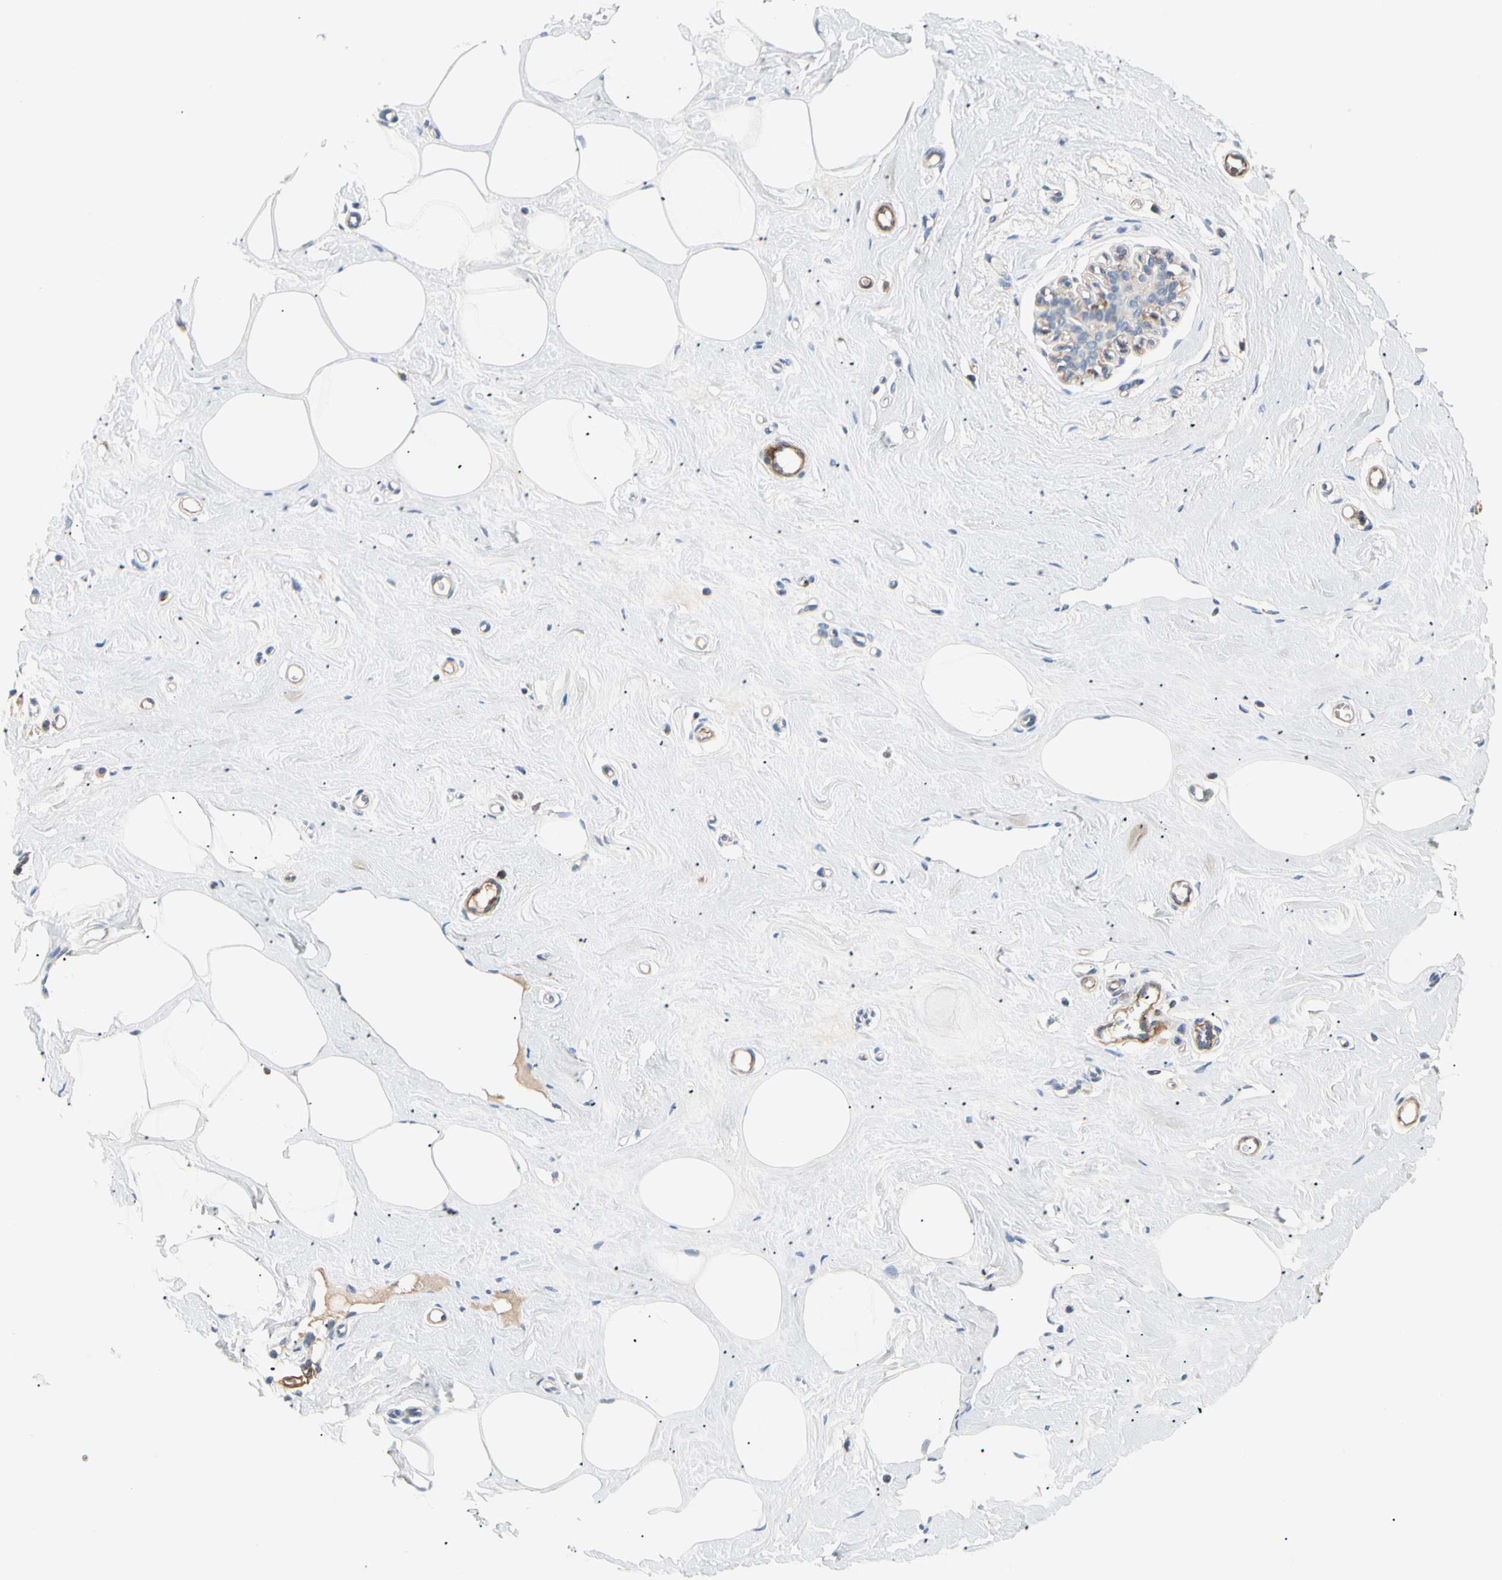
{"staining": {"intensity": "negative", "quantity": "none", "location": "none"}, "tissue": "breast", "cell_type": "Adipocytes", "image_type": "normal", "snomed": [{"axis": "morphology", "description": "Normal tissue, NOS"}, {"axis": "topography", "description": "Breast"}], "caption": "Adipocytes show no significant protein positivity in unremarkable breast. The staining is performed using DAB (3,3'-diaminobenzidine) brown chromogen with nuclei counter-stained in using hematoxylin.", "gene": "TNFRSF18", "patient": {"sex": "female", "age": 45}}